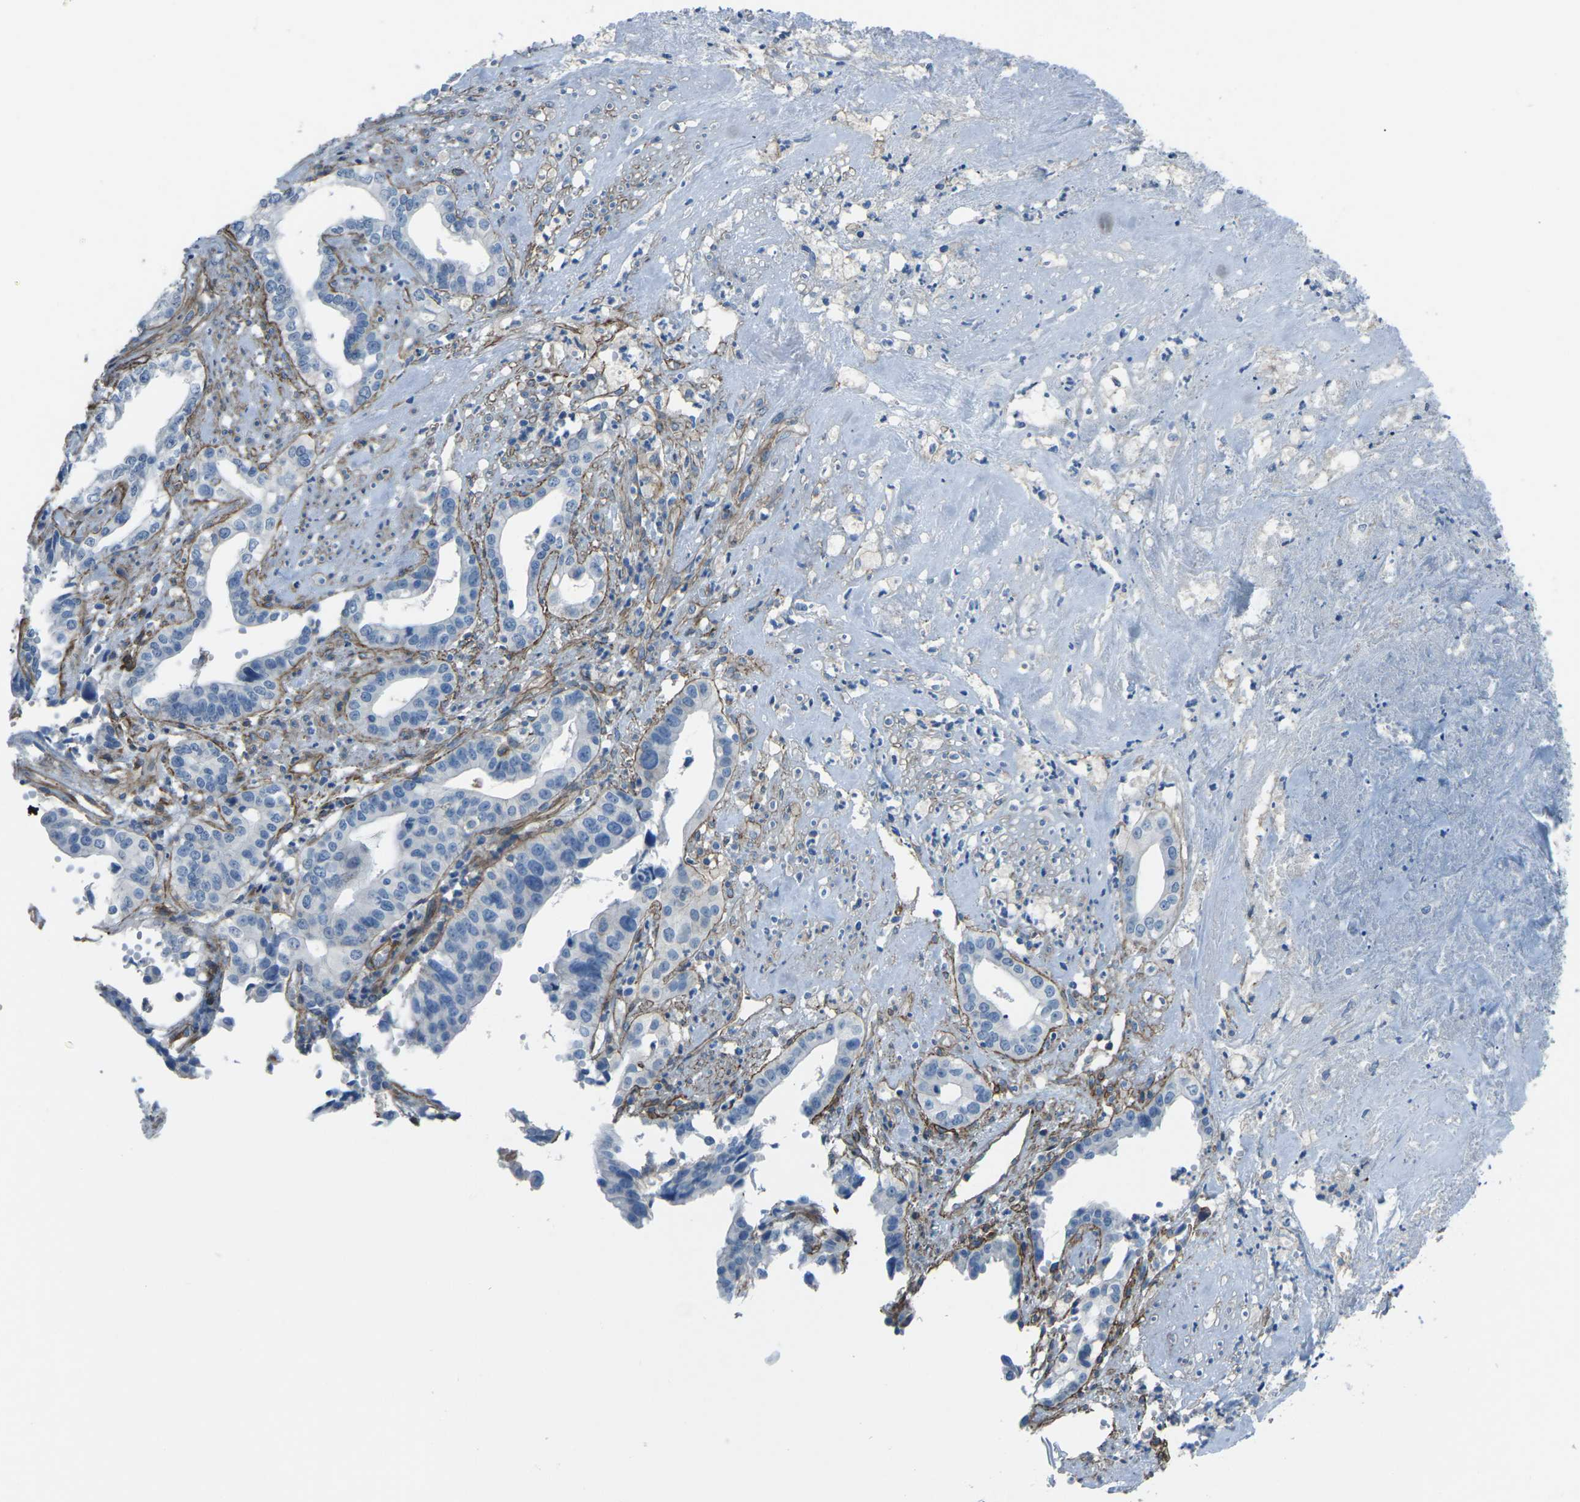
{"staining": {"intensity": "negative", "quantity": "none", "location": "none"}, "tissue": "liver cancer", "cell_type": "Tumor cells", "image_type": "cancer", "snomed": [{"axis": "morphology", "description": "Cholangiocarcinoma"}, {"axis": "topography", "description": "Liver"}], "caption": "This is a image of immunohistochemistry staining of liver cancer (cholangiocarcinoma), which shows no positivity in tumor cells.", "gene": "UTRN", "patient": {"sex": "female", "age": 61}}